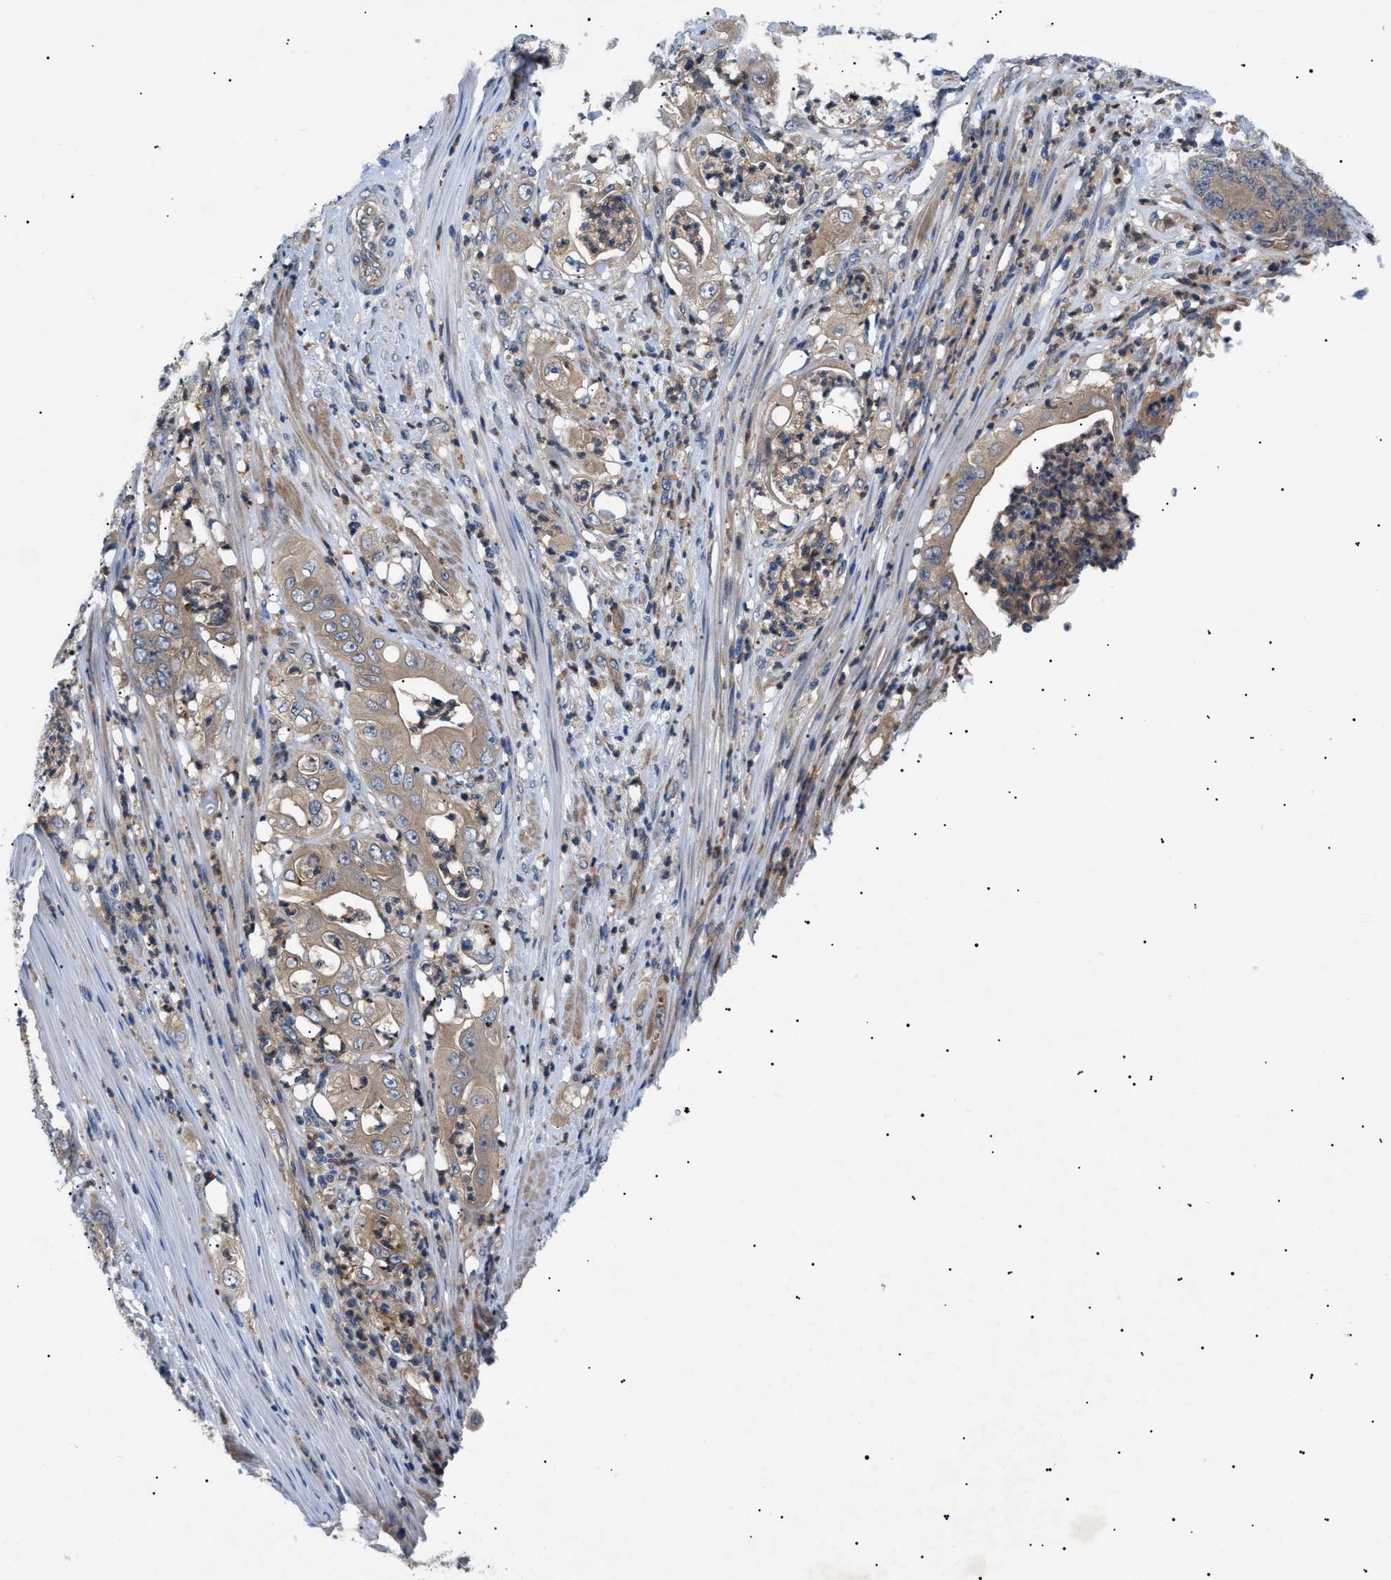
{"staining": {"intensity": "weak", "quantity": ">75%", "location": "cytoplasmic/membranous"}, "tissue": "stomach cancer", "cell_type": "Tumor cells", "image_type": "cancer", "snomed": [{"axis": "morphology", "description": "Adenocarcinoma, NOS"}, {"axis": "topography", "description": "Stomach"}], "caption": "An IHC photomicrograph of neoplastic tissue is shown. Protein staining in brown highlights weak cytoplasmic/membranous positivity in adenocarcinoma (stomach) within tumor cells.", "gene": "RIPK1", "patient": {"sex": "female", "age": 73}}